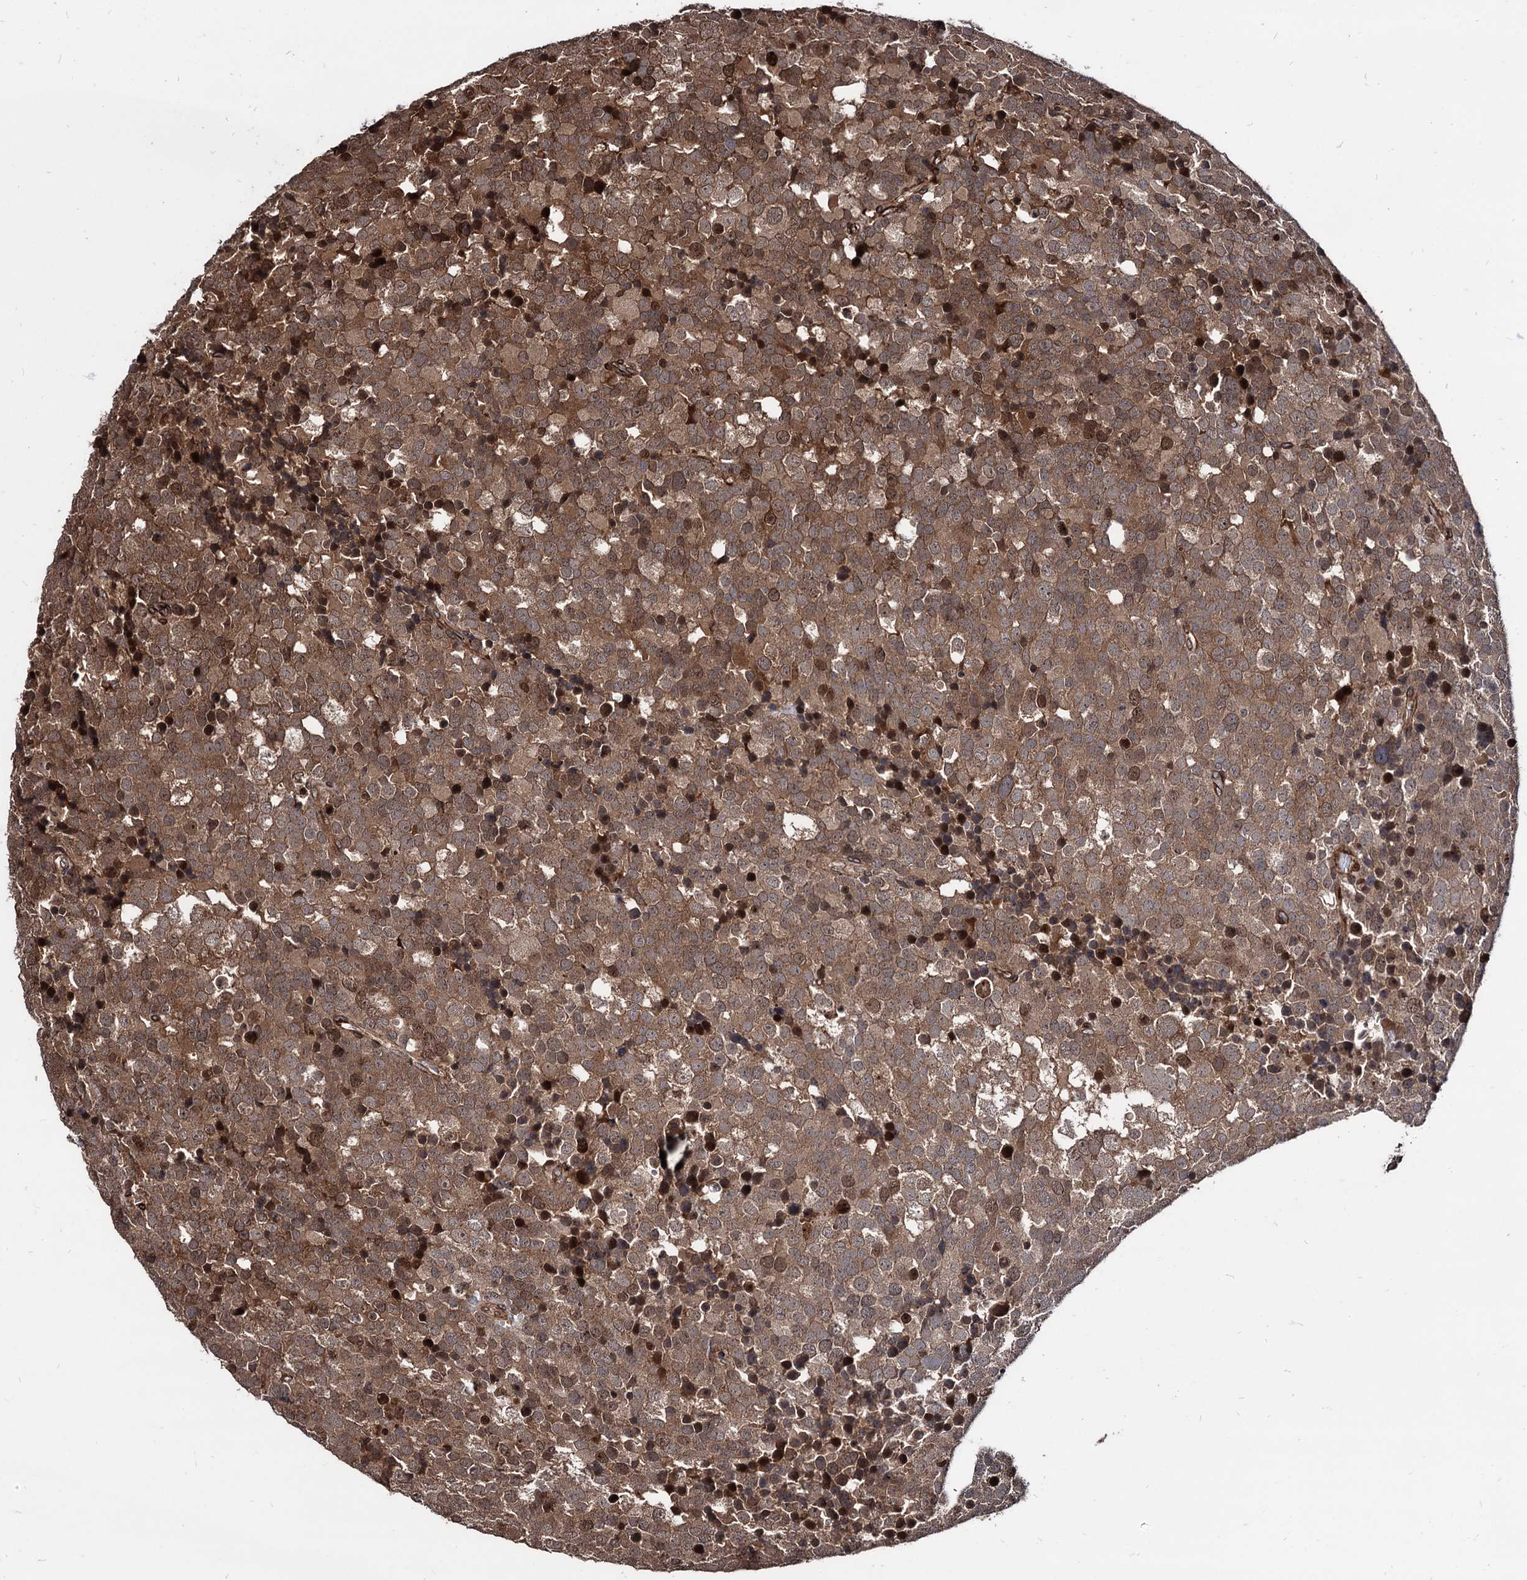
{"staining": {"intensity": "moderate", "quantity": ">75%", "location": "cytoplasmic/membranous"}, "tissue": "testis cancer", "cell_type": "Tumor cells", "image_type": "cancer", "snomed": [{"axis": "morphology", "description": "Seminoma, NOS"}, {"axis": "topography", "description": "Testis"}], "caption": "Immunohistochemistry (IHC) photomicrograph of testis seminoma stained for a protein (brown), which displays medium levels of moderate cytoplasmic/membranous staining in about >75% of tumor cells.", "gene": "ANKRD12", "patient": {"sex": "male", "age": 71}}